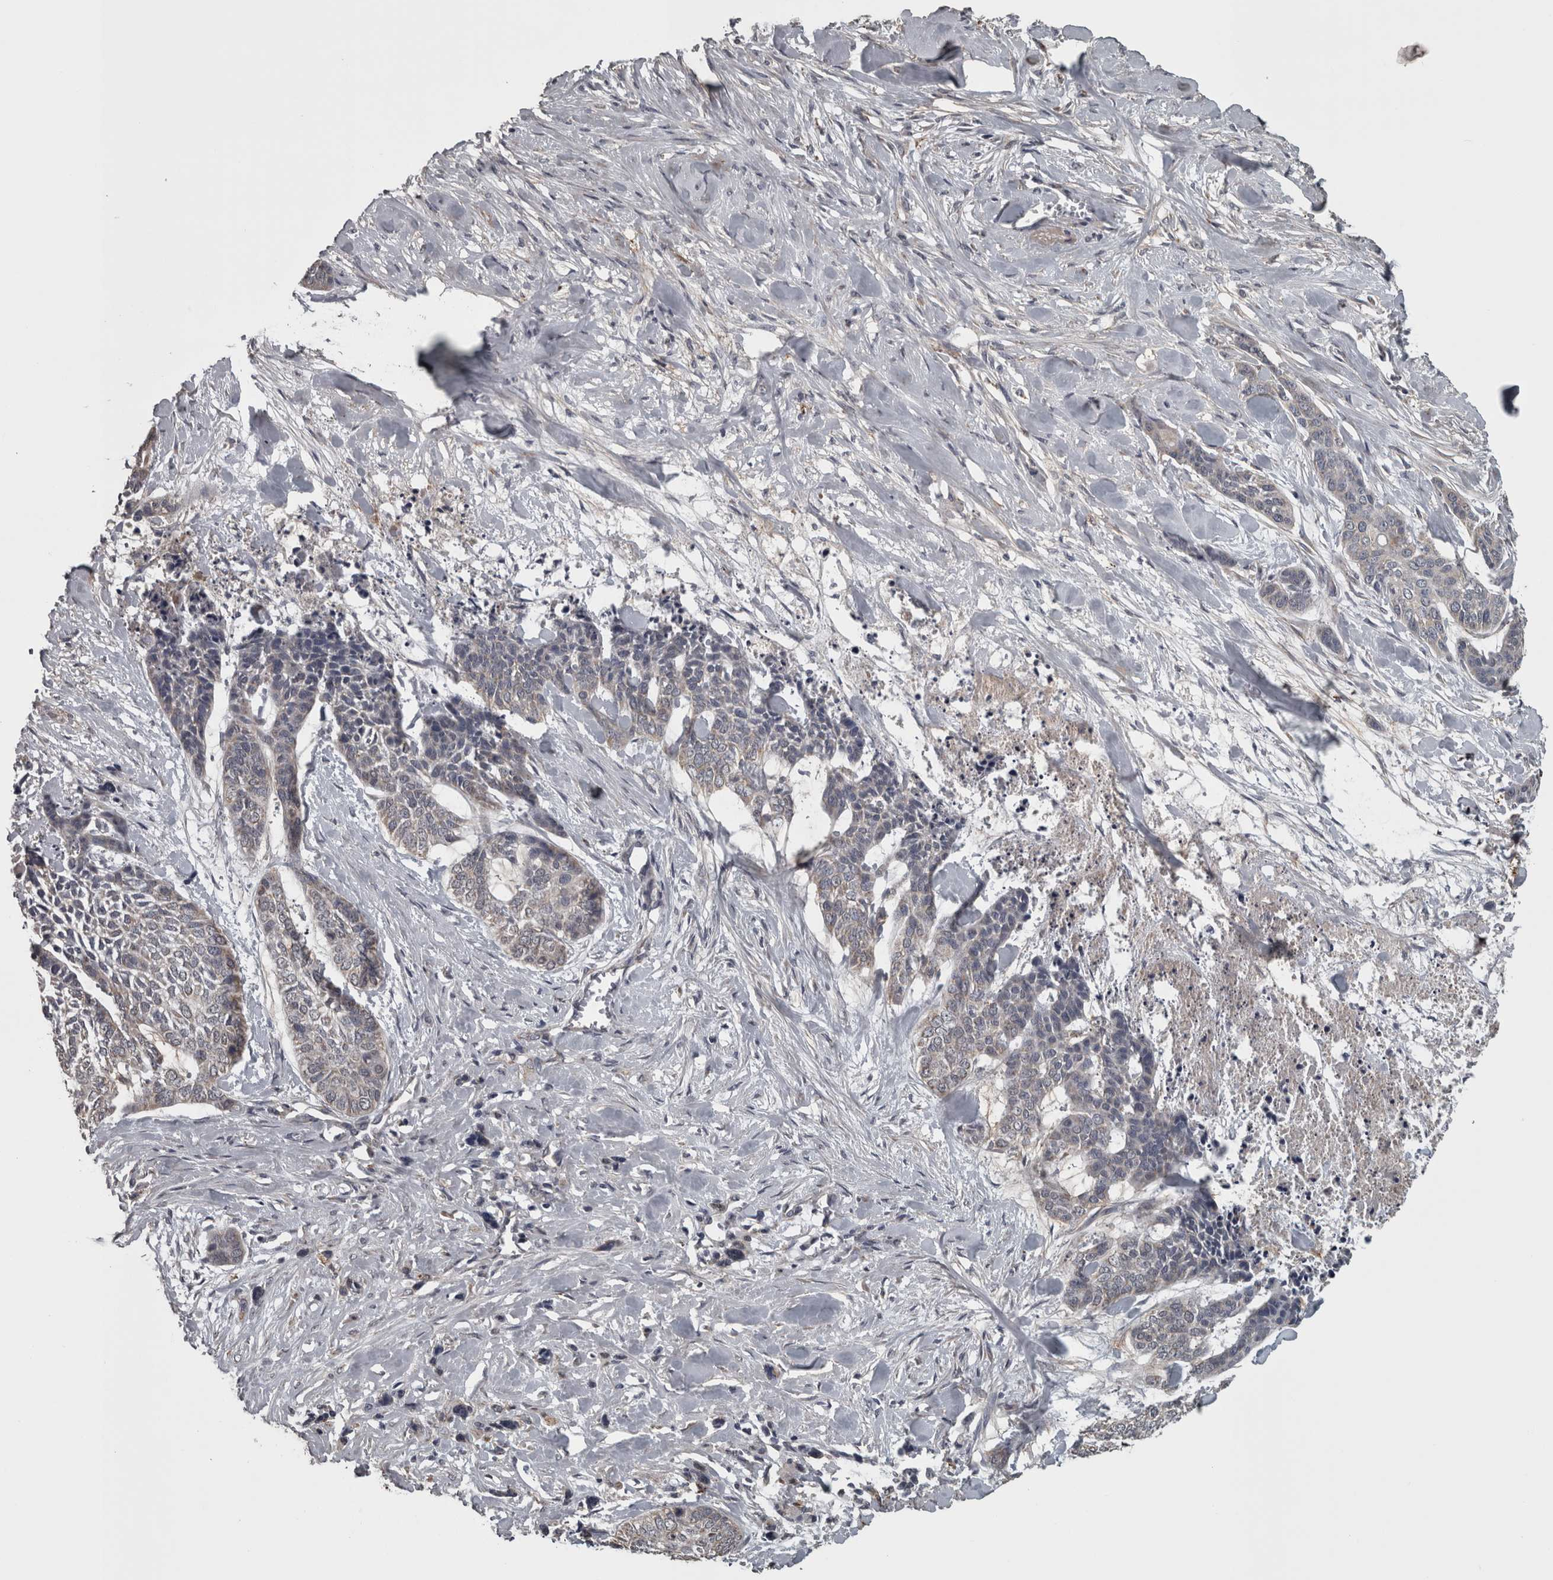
{"staining": {"intensity": "weak", "quantity": "<25%", "location": "cytoplasmic/membranous"}, "tissue": "skin cancer", "cell_type": "Tumor cells", "image_type": "cancer", "snomed": [{"axis": "morphology", "description": "Basal cell carcinoma"}, {"axis": "topography", "description": "Skin"}], "caption": "Immunohistochemistry image of neoplastic tissue: skin basal cell carcinoma stained with DAB reveals no significant protein positivity in tumor cells.", "gene": "FRK", "patient": {"sex": "female", "age": 64}}